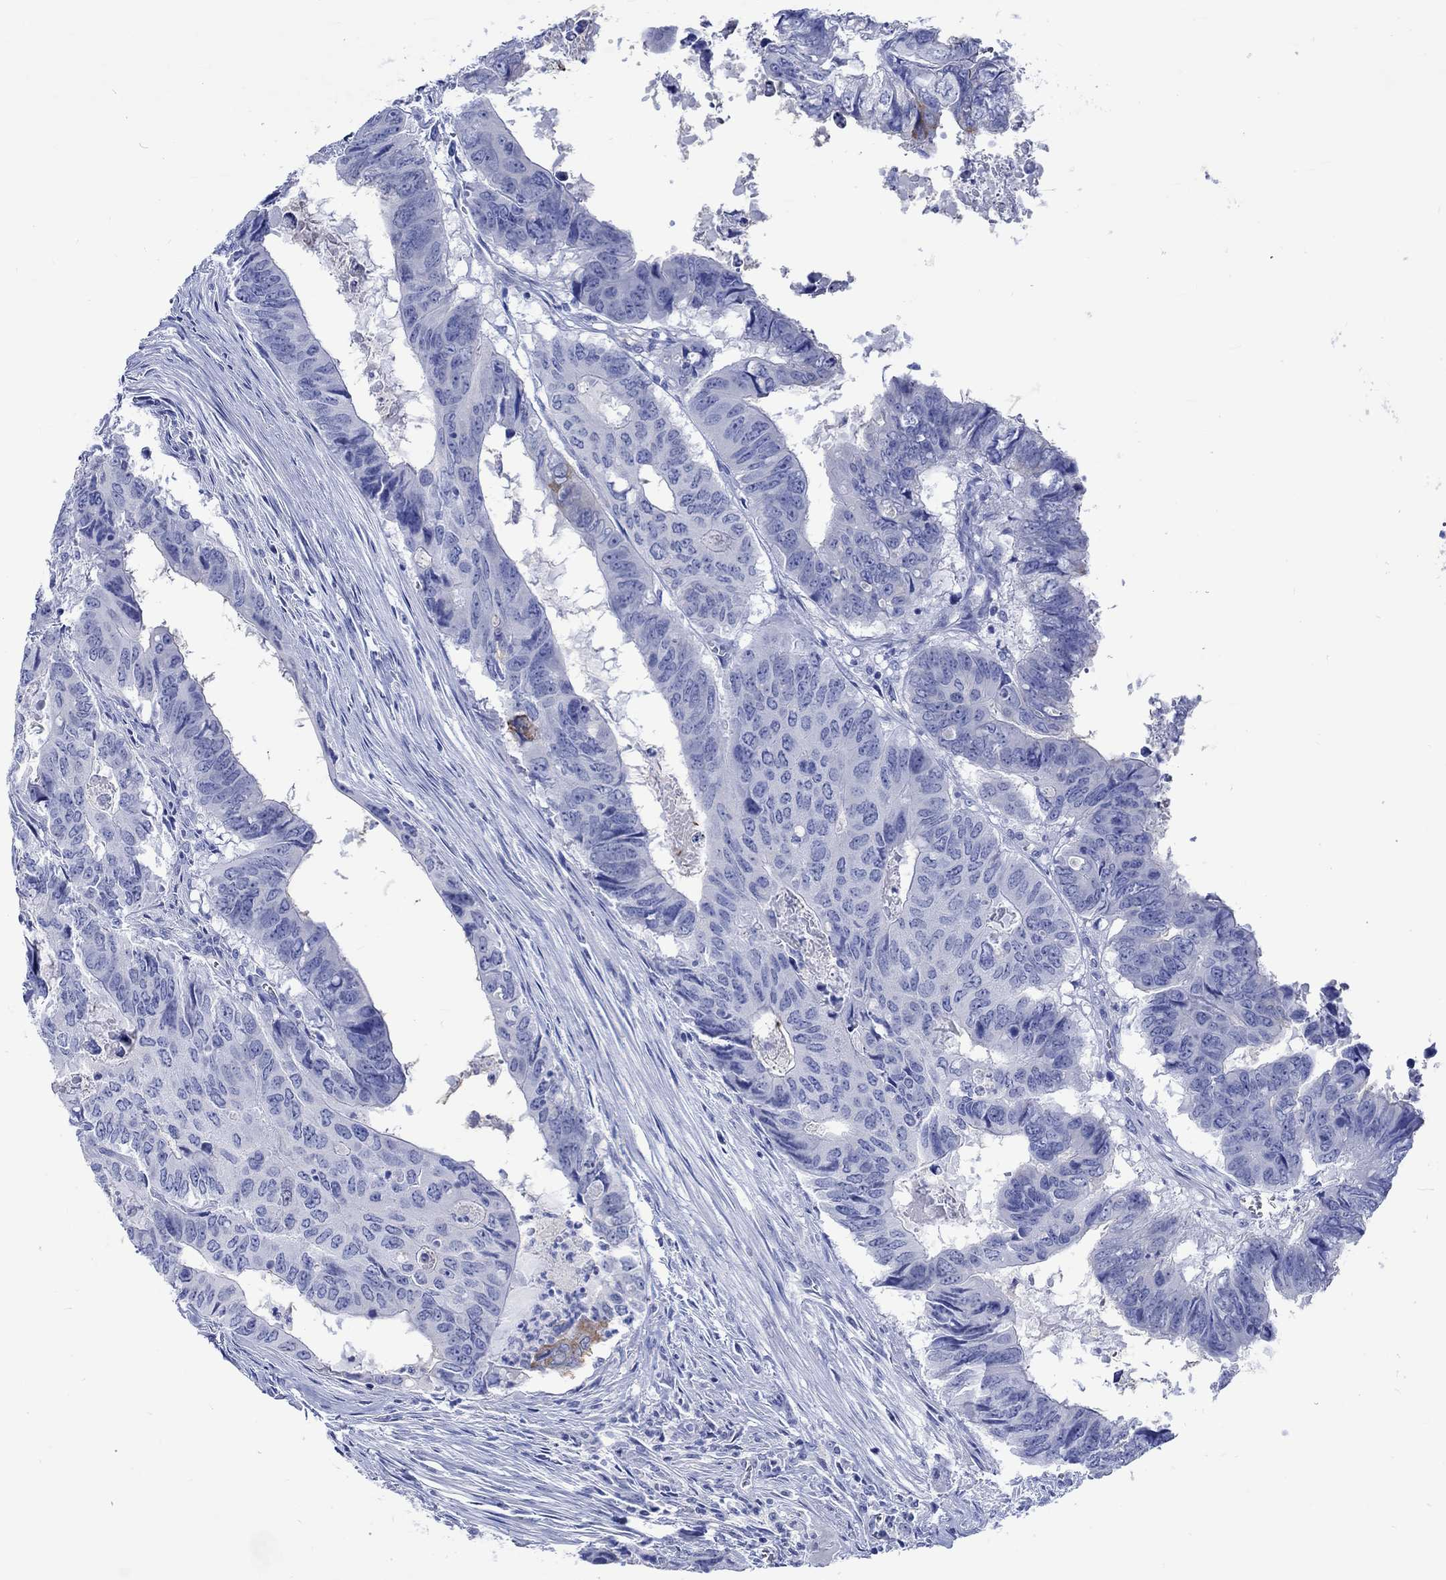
{"staining": {"intensity": "negative", "quantity": "none", "location": "none"}, "tissue": "colorectal cancer", "cell_type": "Tumor cells", "image_type": "cancer", "snomed": [{"axis": "morphology", "description": "Adenocarcinoma, NOS"}, {"axis": "topography", "description": "Colon"}], "caption": "IHC of human adenocarcinoma (colorectal) reveals no staining in tumor cells.", "gene": "KLHL33", "patient": {"sex": "male", "age": 79}}